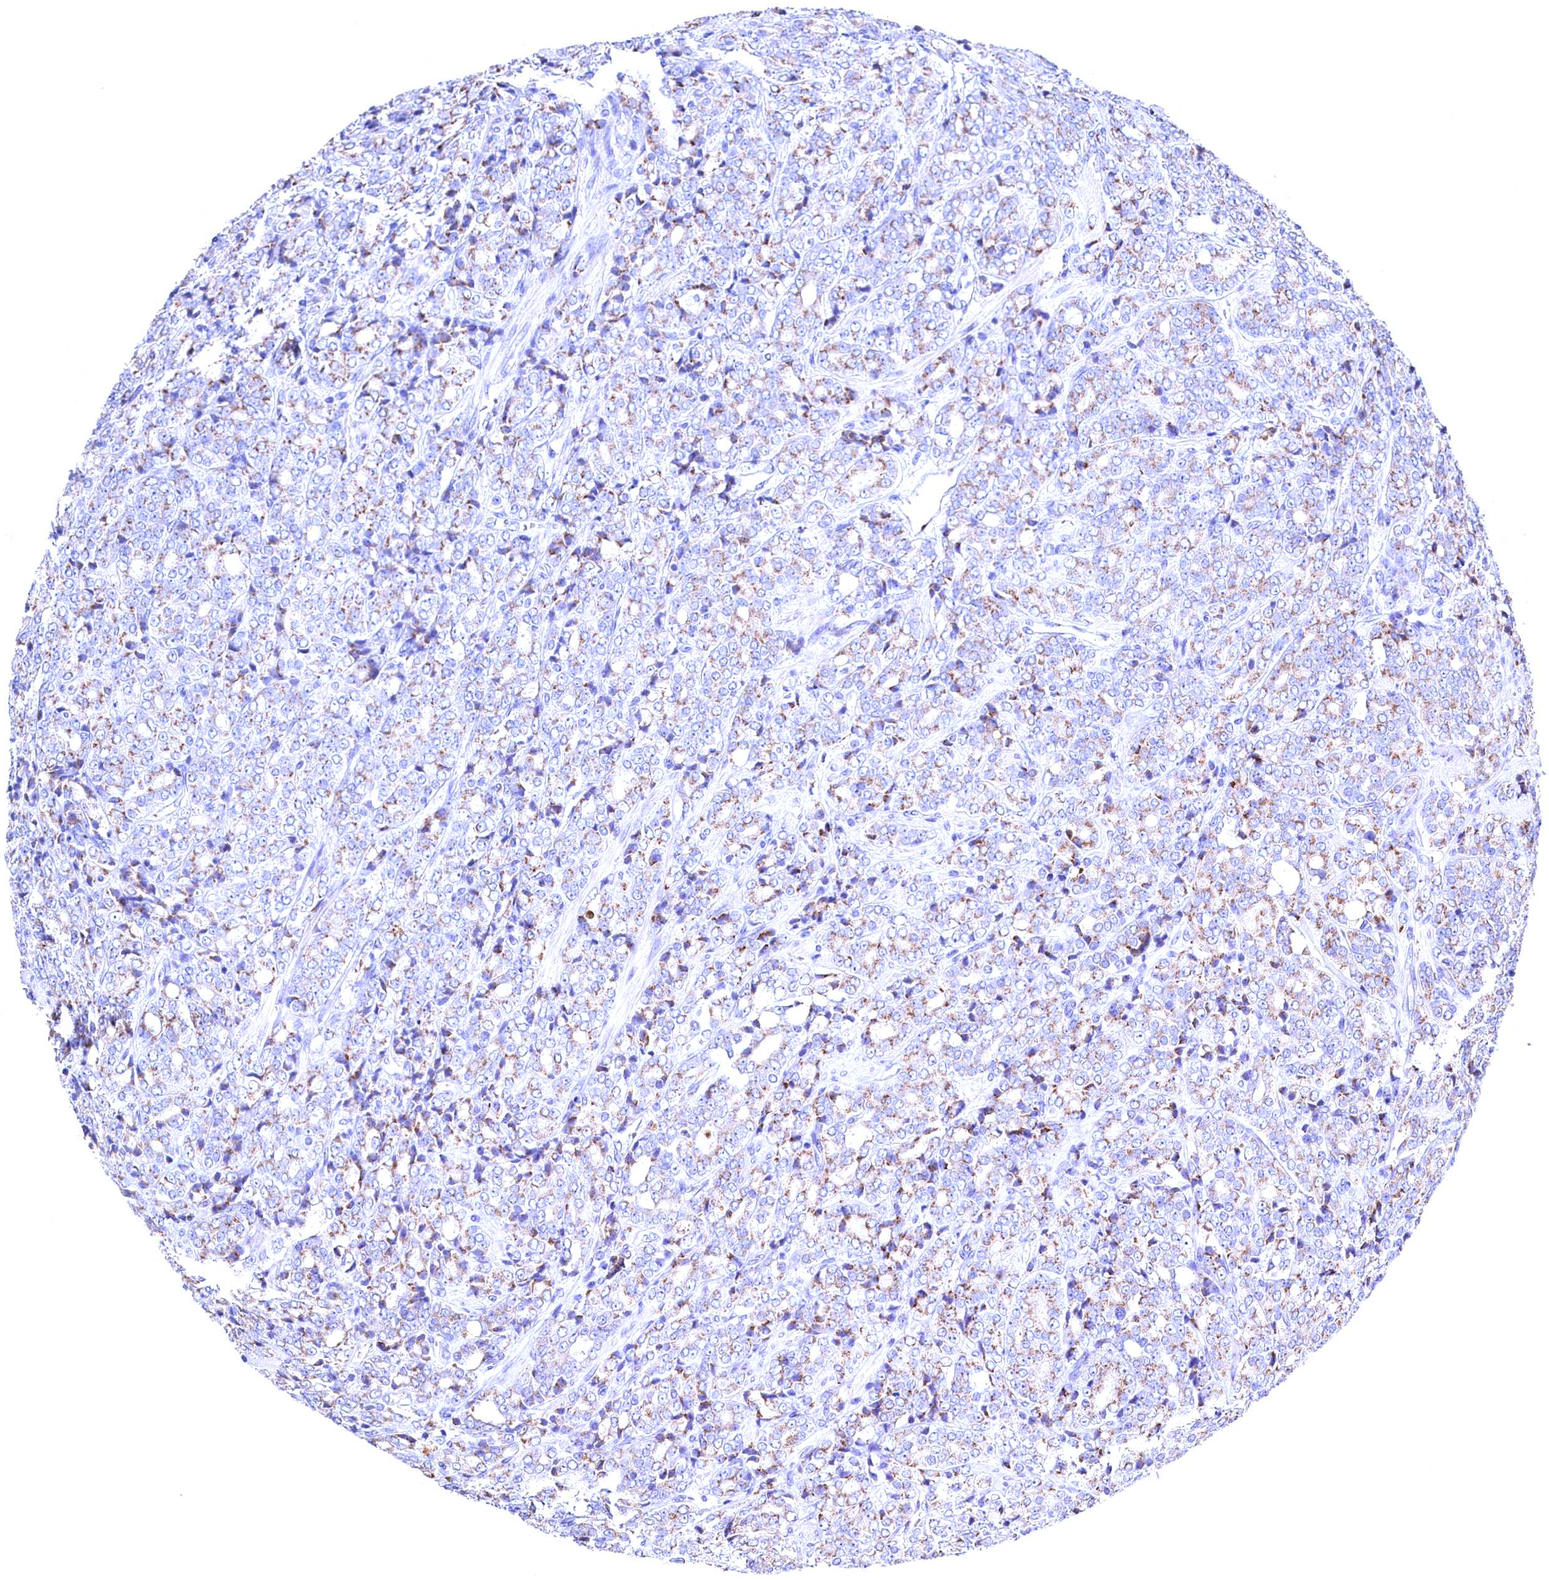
{"staining": {"intensity": "moderate", "quantity": "<25%", "location": "cytoplasmic/membranous"}, "tissue": "prostate cancer", "cell_type": "Tumor cells", "image_type": "cancer", "snomed": [{"axis": "morphology", "description": "Adenocarcinoma, High grade"}, {"axis": "topography", "description": "Prostate"}], "caption": "Moderate cytoplasmic/membranous staining is seen in about <25% of tumor cells in prostate cancer.", "gene": "GPR108", "patient": {"sex": "male", "age": 62}}